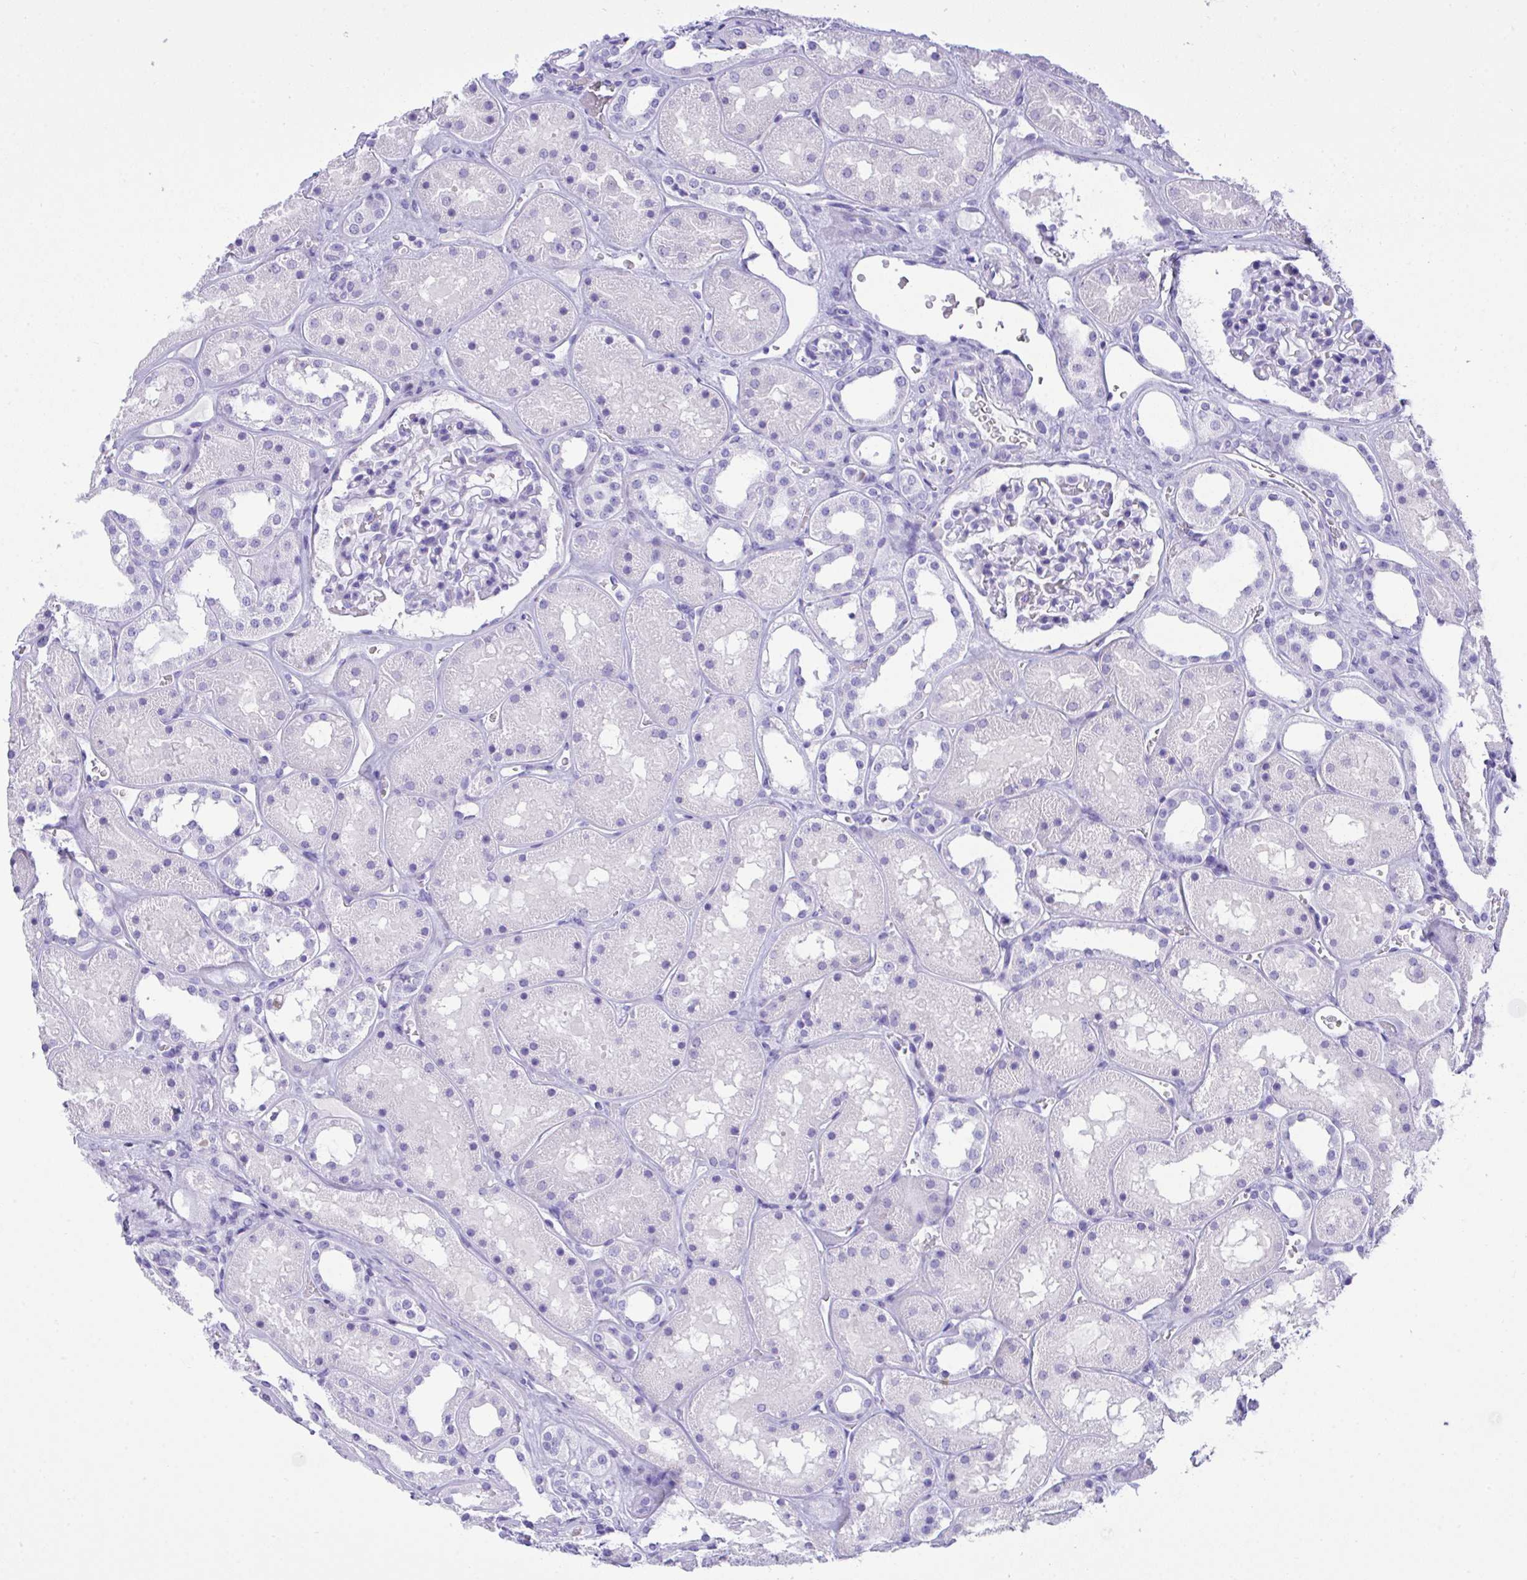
{"staining": {"intensity": "negative", "quantity": "none", "location": "none"}, "tissue": "kidney", "cell_type": "Cells in glomeruli", "image_type": "normal", "snomed": [{"axis": "morphology", "description": "Normal tissue, NOS"}, {"axis": "topography", "description": "Kidney"}], "caption": "This is a photomicrograph of immunohistochemistry (IHC) staining of normal kidney, which shows no positivity in cells in glomeruli.", "gene": "AKR1D1", "patient": {"sex": "female", "age": 41}}